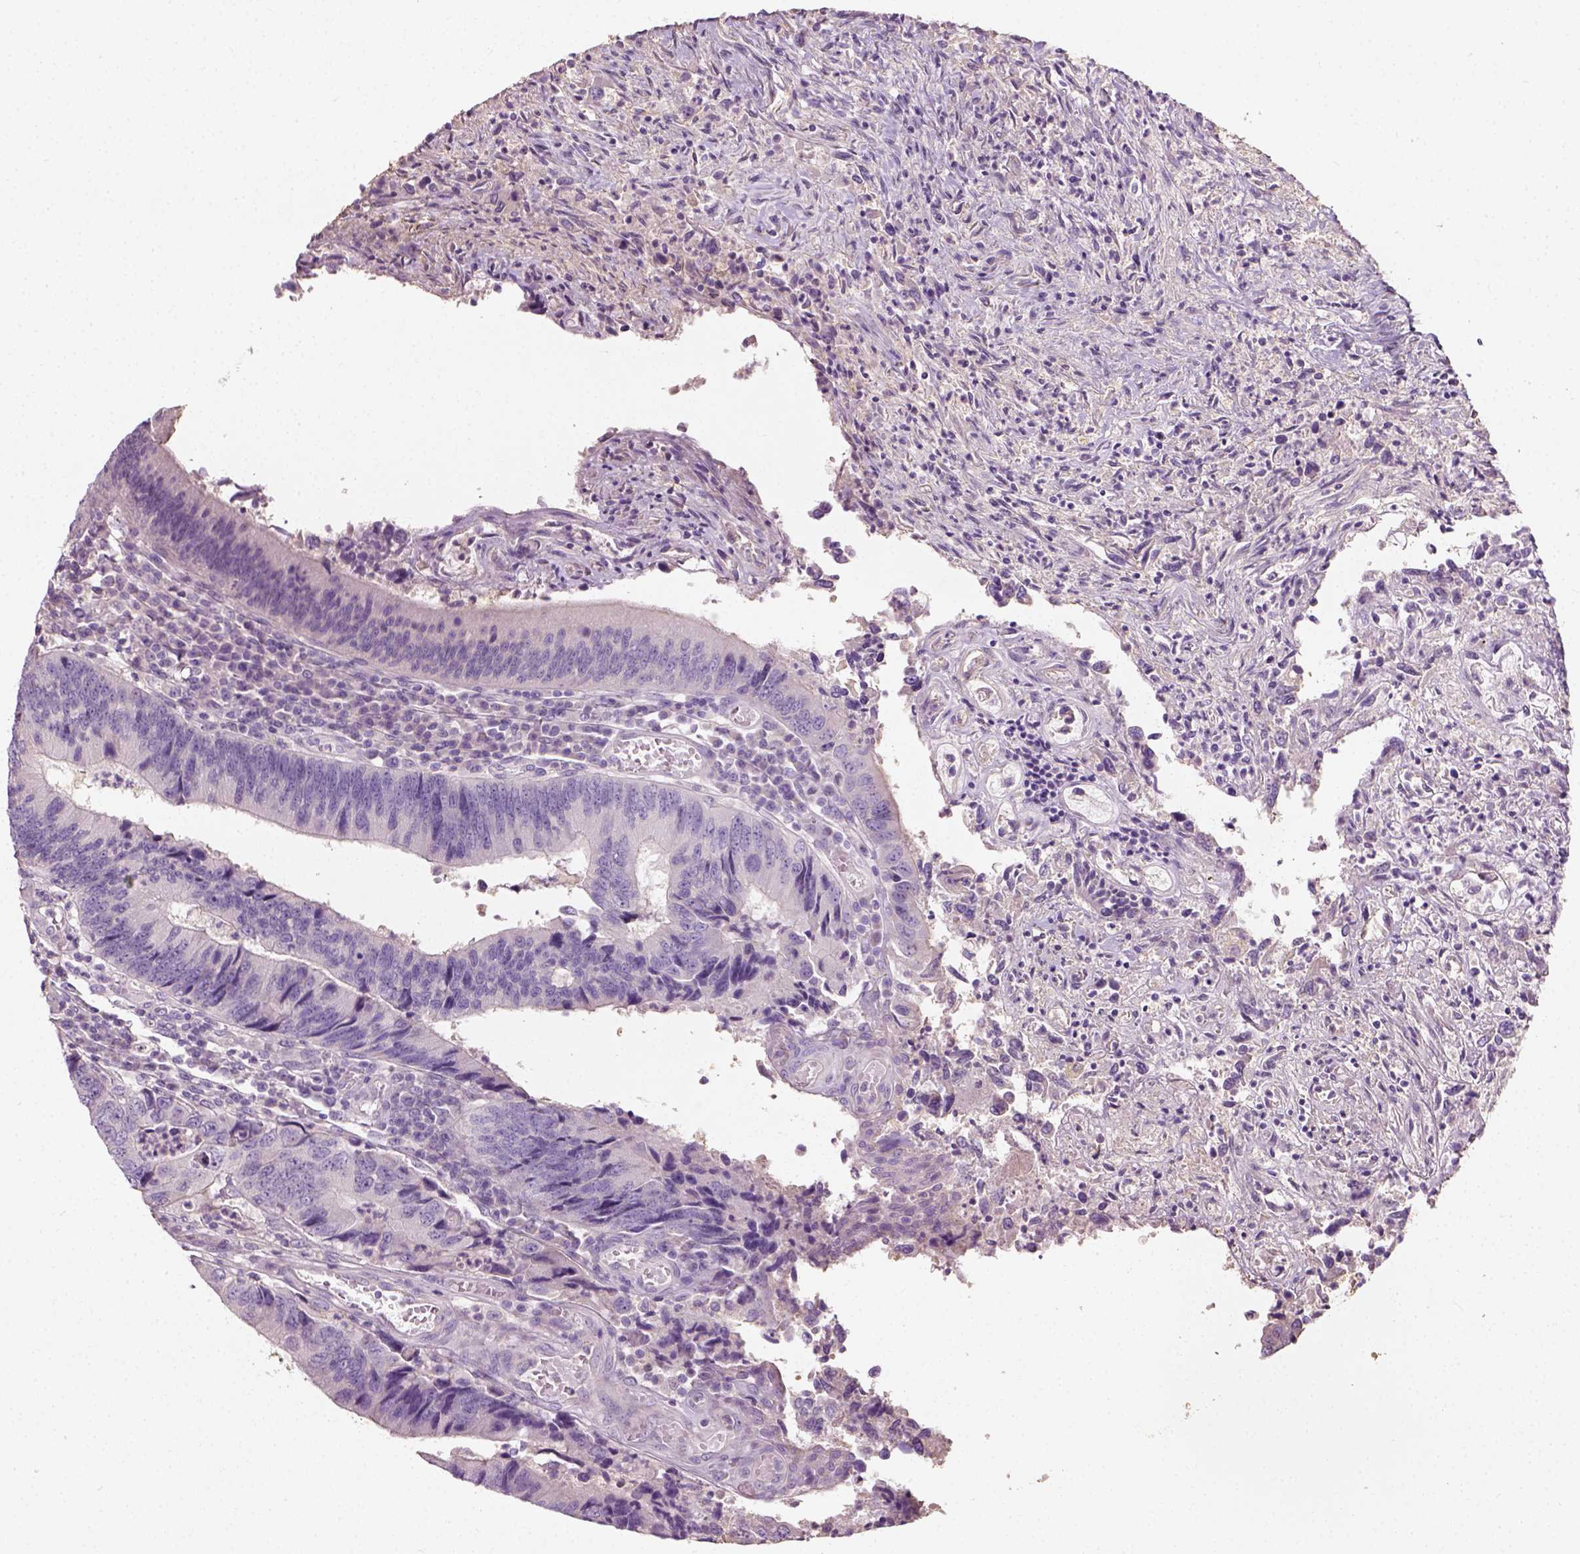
{"staining": {"intensity": "negative", "quantity": "none", "location": "none"}, "tissue": "colorectal cancer", "cell_type": "Tumor cells", "image_type": "cancer", "snomed": [{"axis": "morphology", "description": "Adenocarcinoma, NOS"}, {"axis": "topography", "description": "Colon"}], "caption": "Human colorectal cancer (adenocarcinoma) stained for a protein using IHC demonstrates no positivity in tumor cells.", "gene": "DHCR24", "patient": {"sex": "female", "age": 67}}